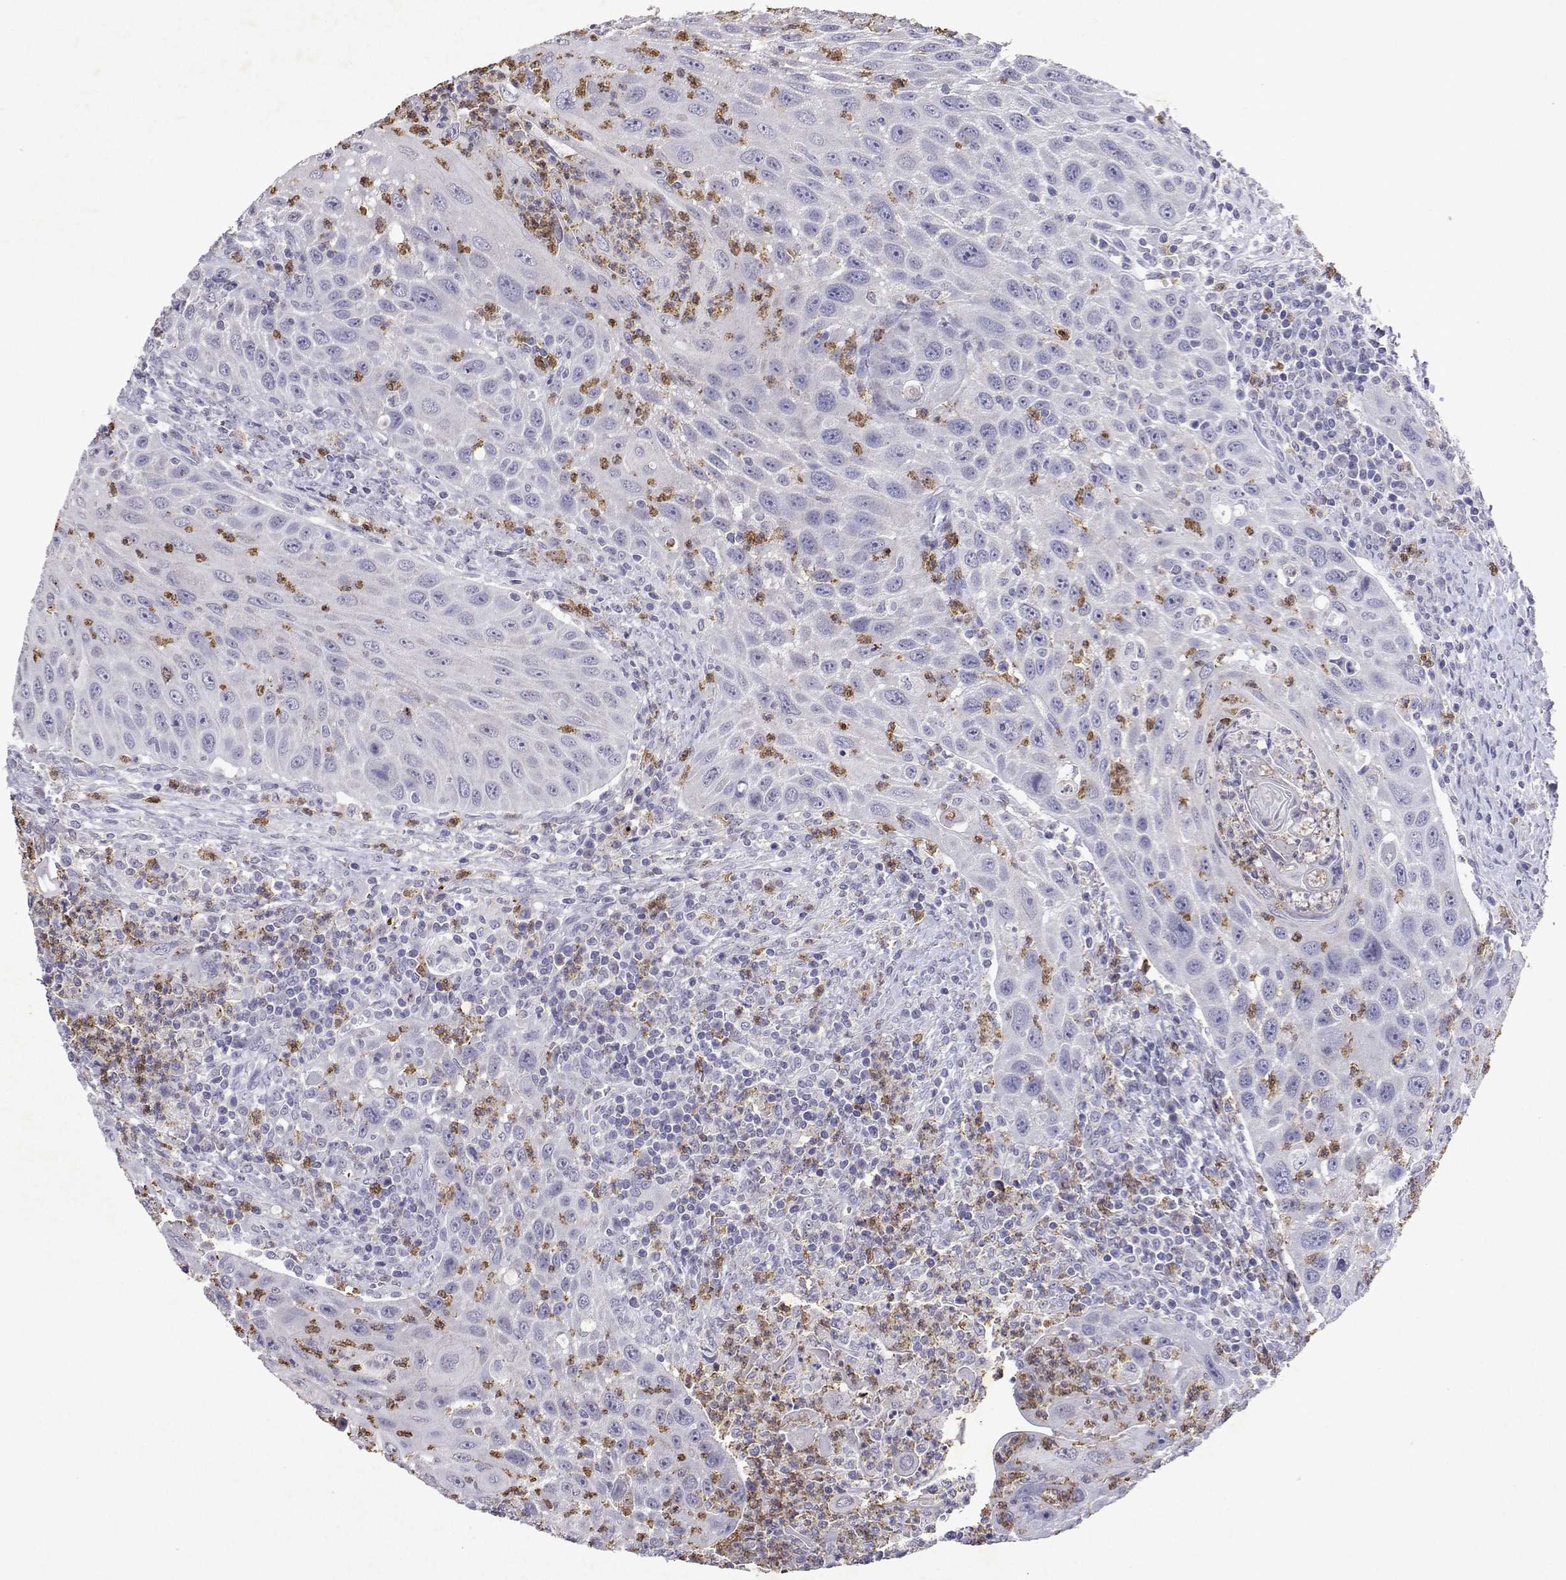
{"staining": {"intensity": "negative", "quantity": "none", "location": "none"}, "tissue": "head and neck cancer", "cell_type": "Tumor cells", "image_type": "cancer", "snomed": [{"axis": "morphology", "description": "Squamous cell carcinoma, NOS"}, {"axis": "topography", "description": "Head-Neck"}], "caption": "IHC micrograph of neoplastic tissue: head and neck cancer stained with DAB (3,3'-diaminobenzidine) exhibits no significant protein expression in tumor cells.", "gene": "DUSP28", "patient": {"sex": "male", "age": 69}}